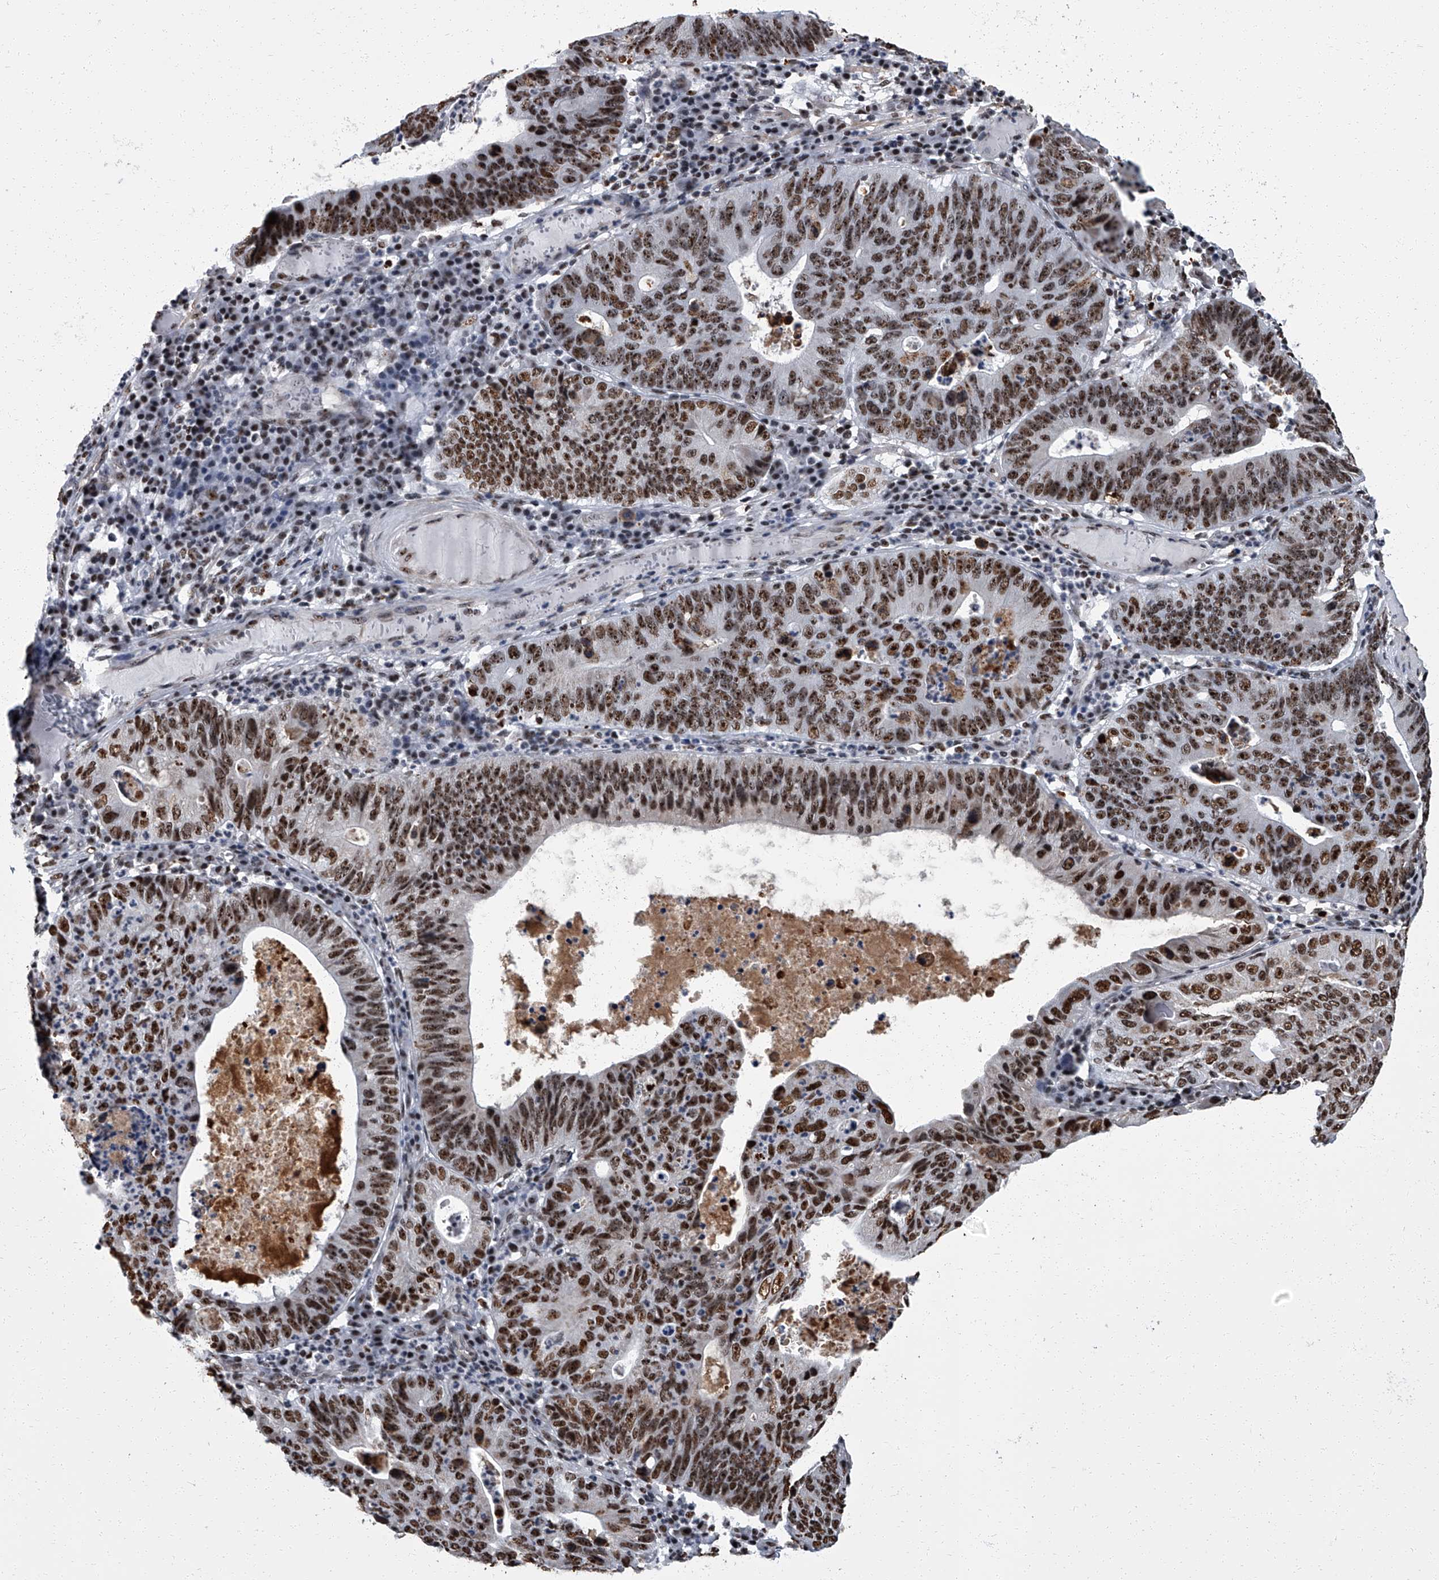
{"staining": {"intensity": "strong", "quantity": "25%-75%", "location": "nuclear"}, "tissue": "stomach cancer", "cell_type": "Tumor cells", "image_type": "cancer", "snomed": [{"axis": "morphology", "description": "Adenocarcinoma, NOS"}, {"axis": "topography", "description": "Stomach"}], "caption": "Protein expression analysis of stomach cancer (adenocarcinoma) displays strong nuclear positivity in approximately 25%-75% of tumor cells.", "gene": "ZNF518B", "patient": {"sex": "male", "age": 59}}